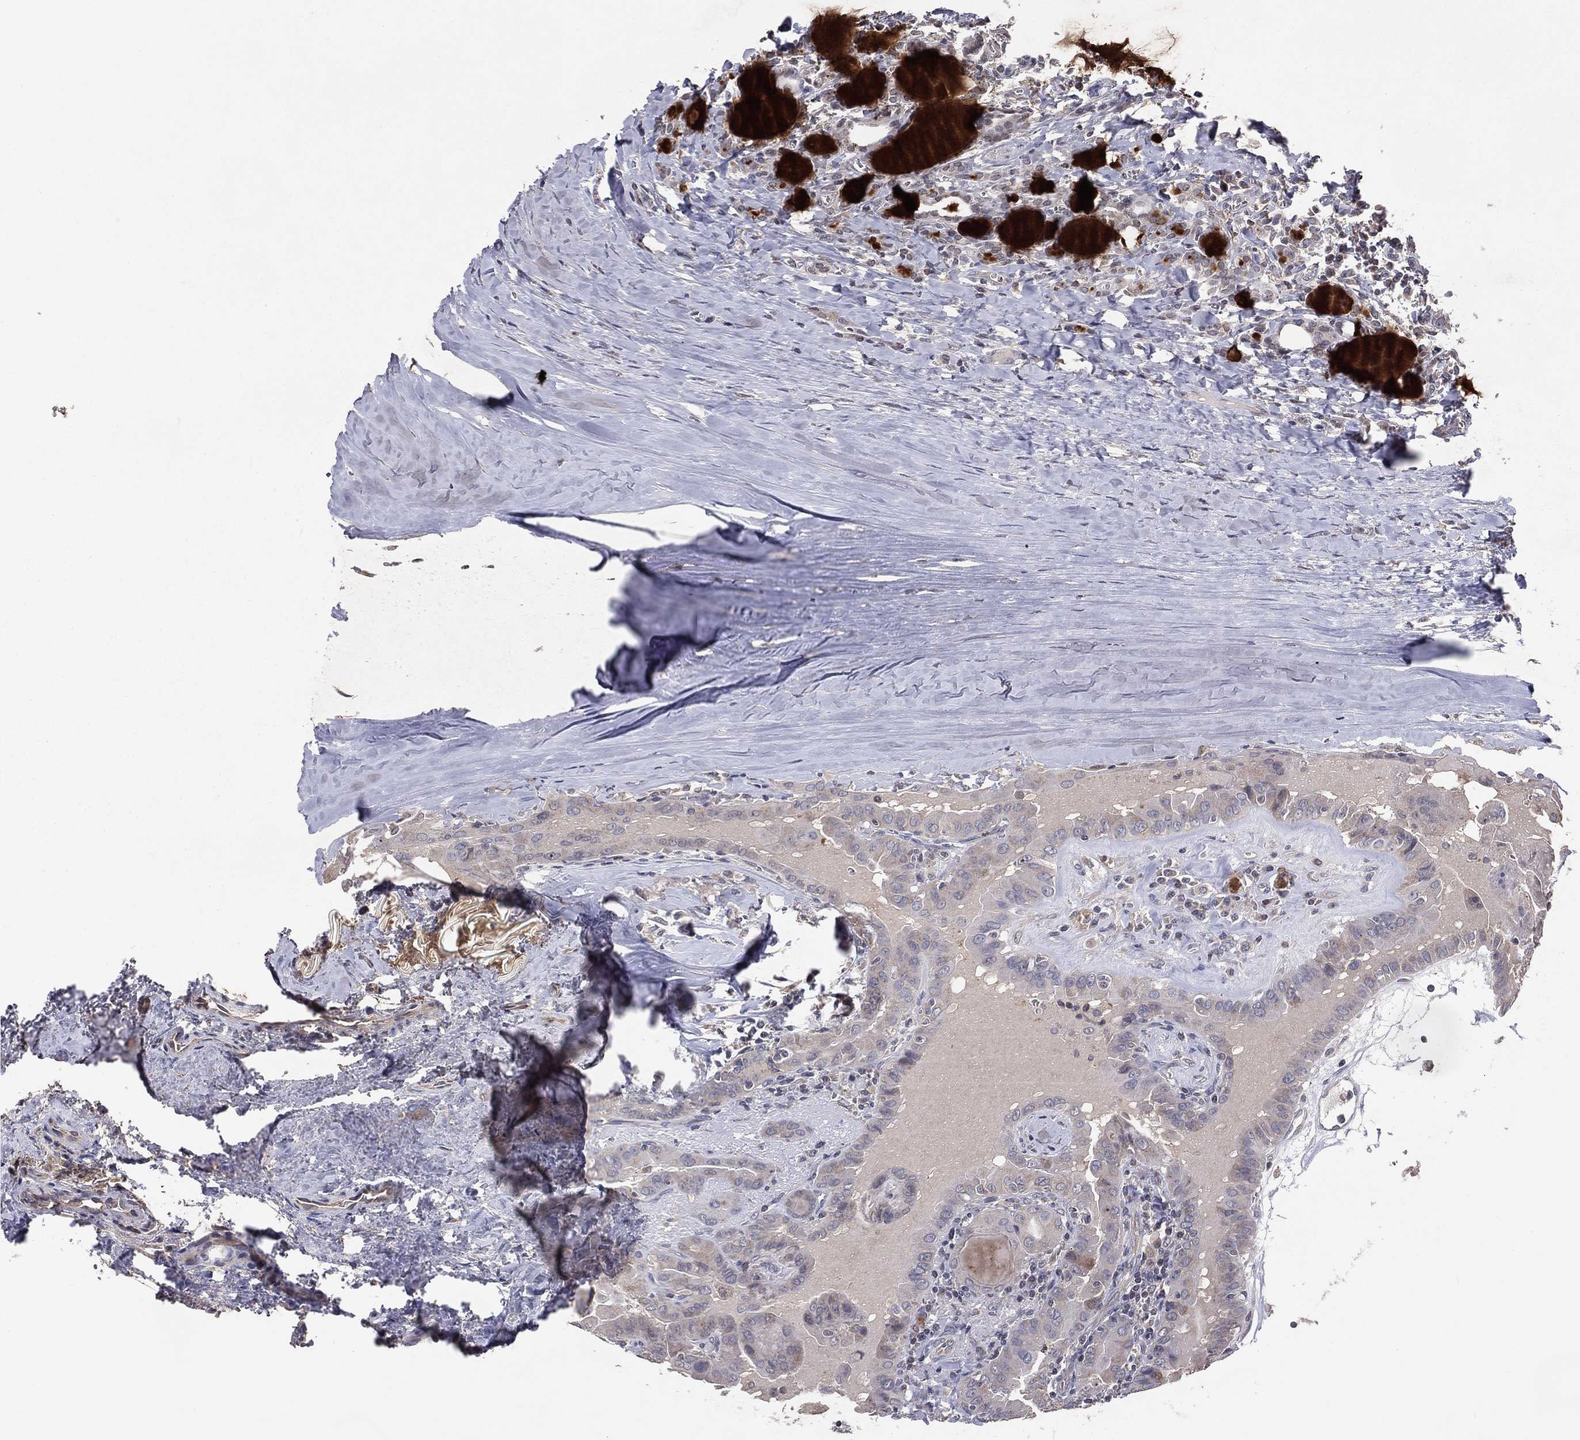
{"staining": {"intensity": "negative", "quantity": "none", "location": "none"}, "tissue": "thyroid cancer", "cell_type": "Tumor cells", "image_type": "cancer", "snomed": [{"axis": "morphology", "description": "Papillary adenocarcinoma, NOS"}, {"axis": "topography", "description": "Thyroid gland"}], "caption": "Human papillary adenocarcinoma (thyroid) stained for a protein using IHC shows no staining in tumor cells.", "gene": "DNAH7", "patient": {"sex": "female", "age": 37}}